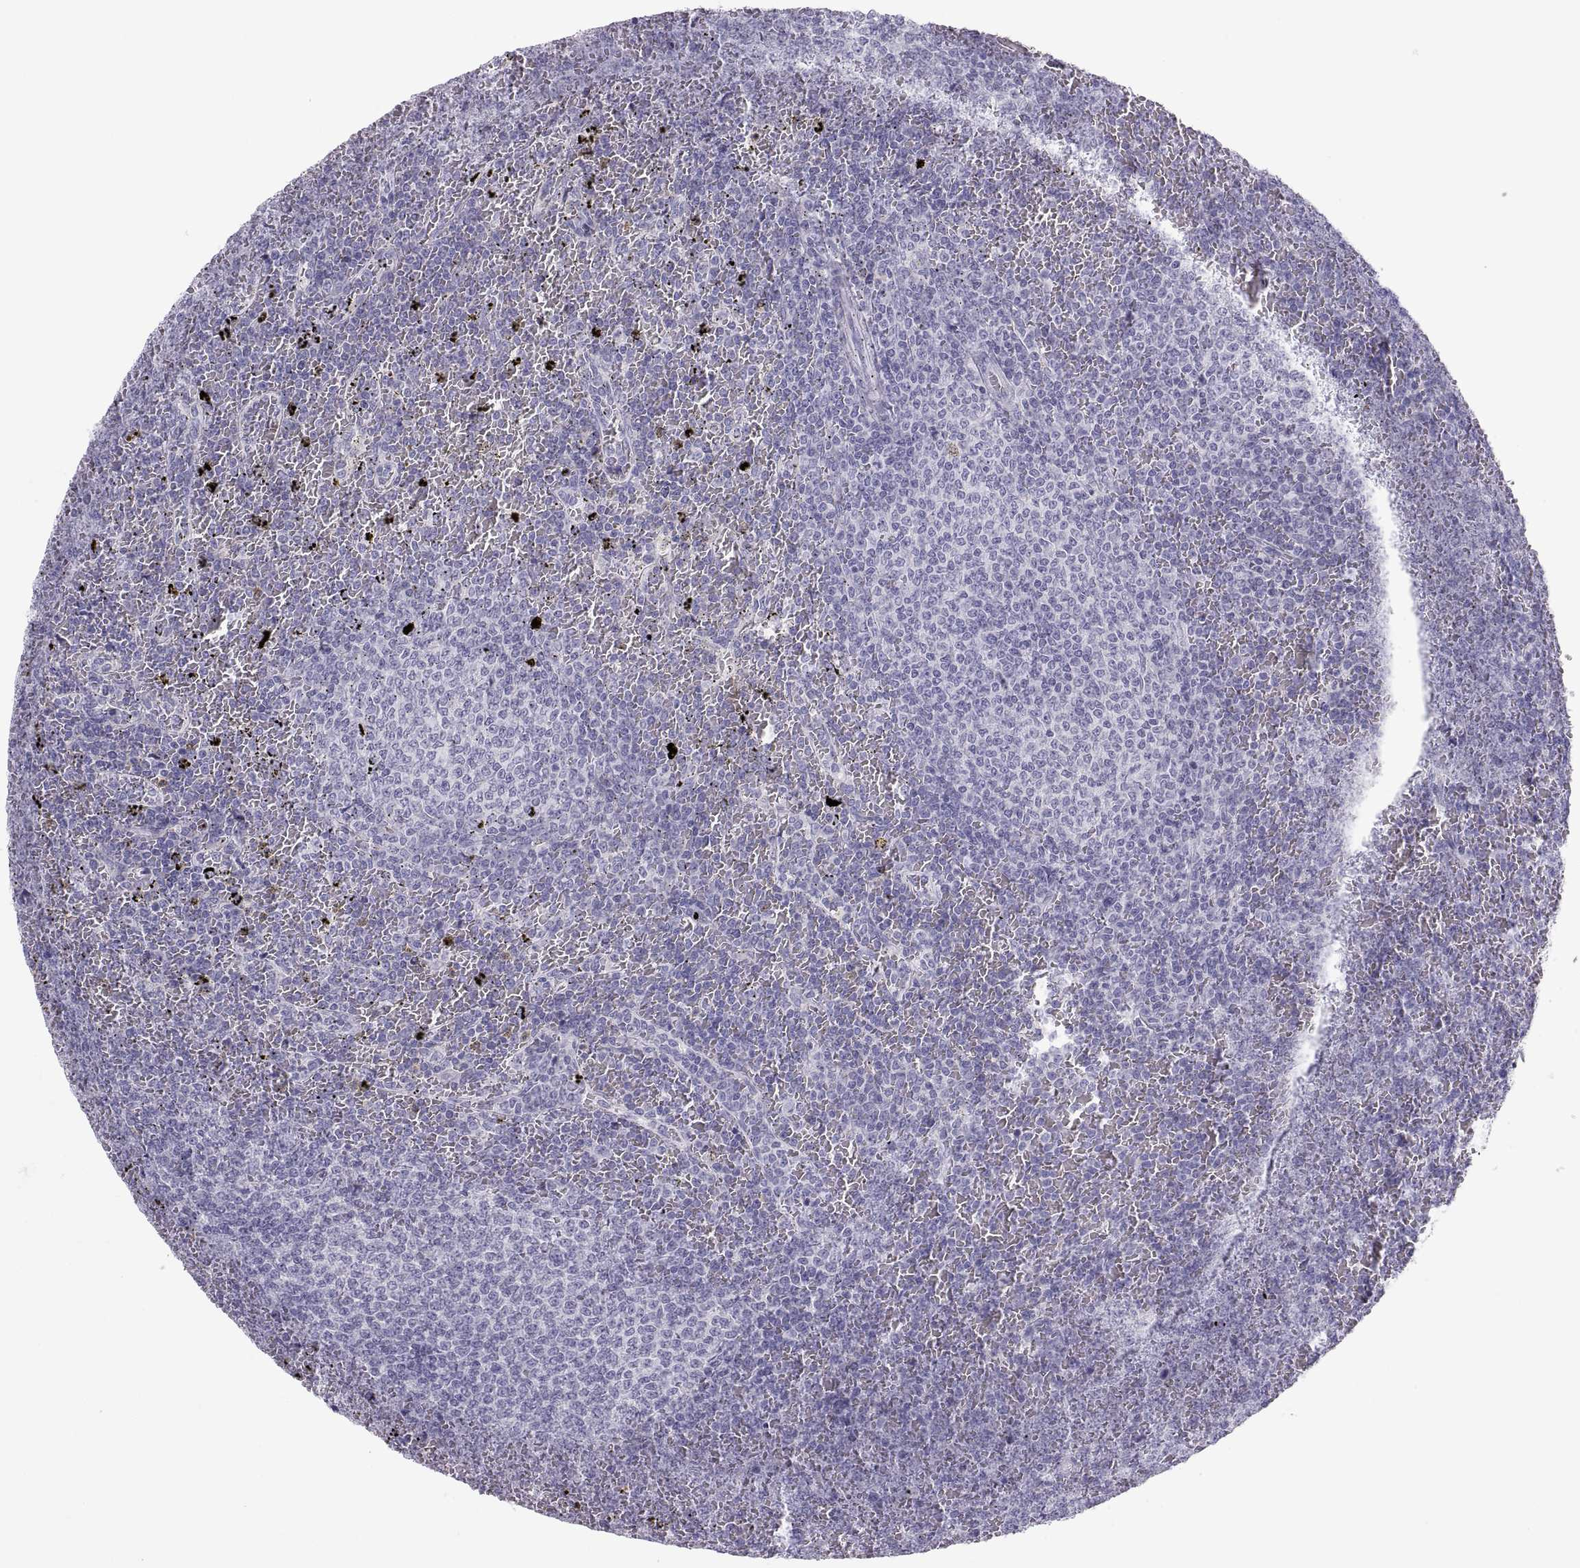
{"staining": {"intensity": "negative", "quantity": "none", "location": "none"}, "tissue": "lymphoma", "cell_type": "Tumor cells", "image_type": "cancer", "snomed": [{"axis": "morphology", "description": "Malignant lymphoma, non-Hodgkin's type, Low grade"}, {"axis": "topography", "description": "Spleen"}], "caption": "Tumor cells show no significant protein staining in low-grade malignant lymphoma, non-Hodgkin's type.", "gene": "MAGEB2", "patient": {"sex": "female", "age": 77}}